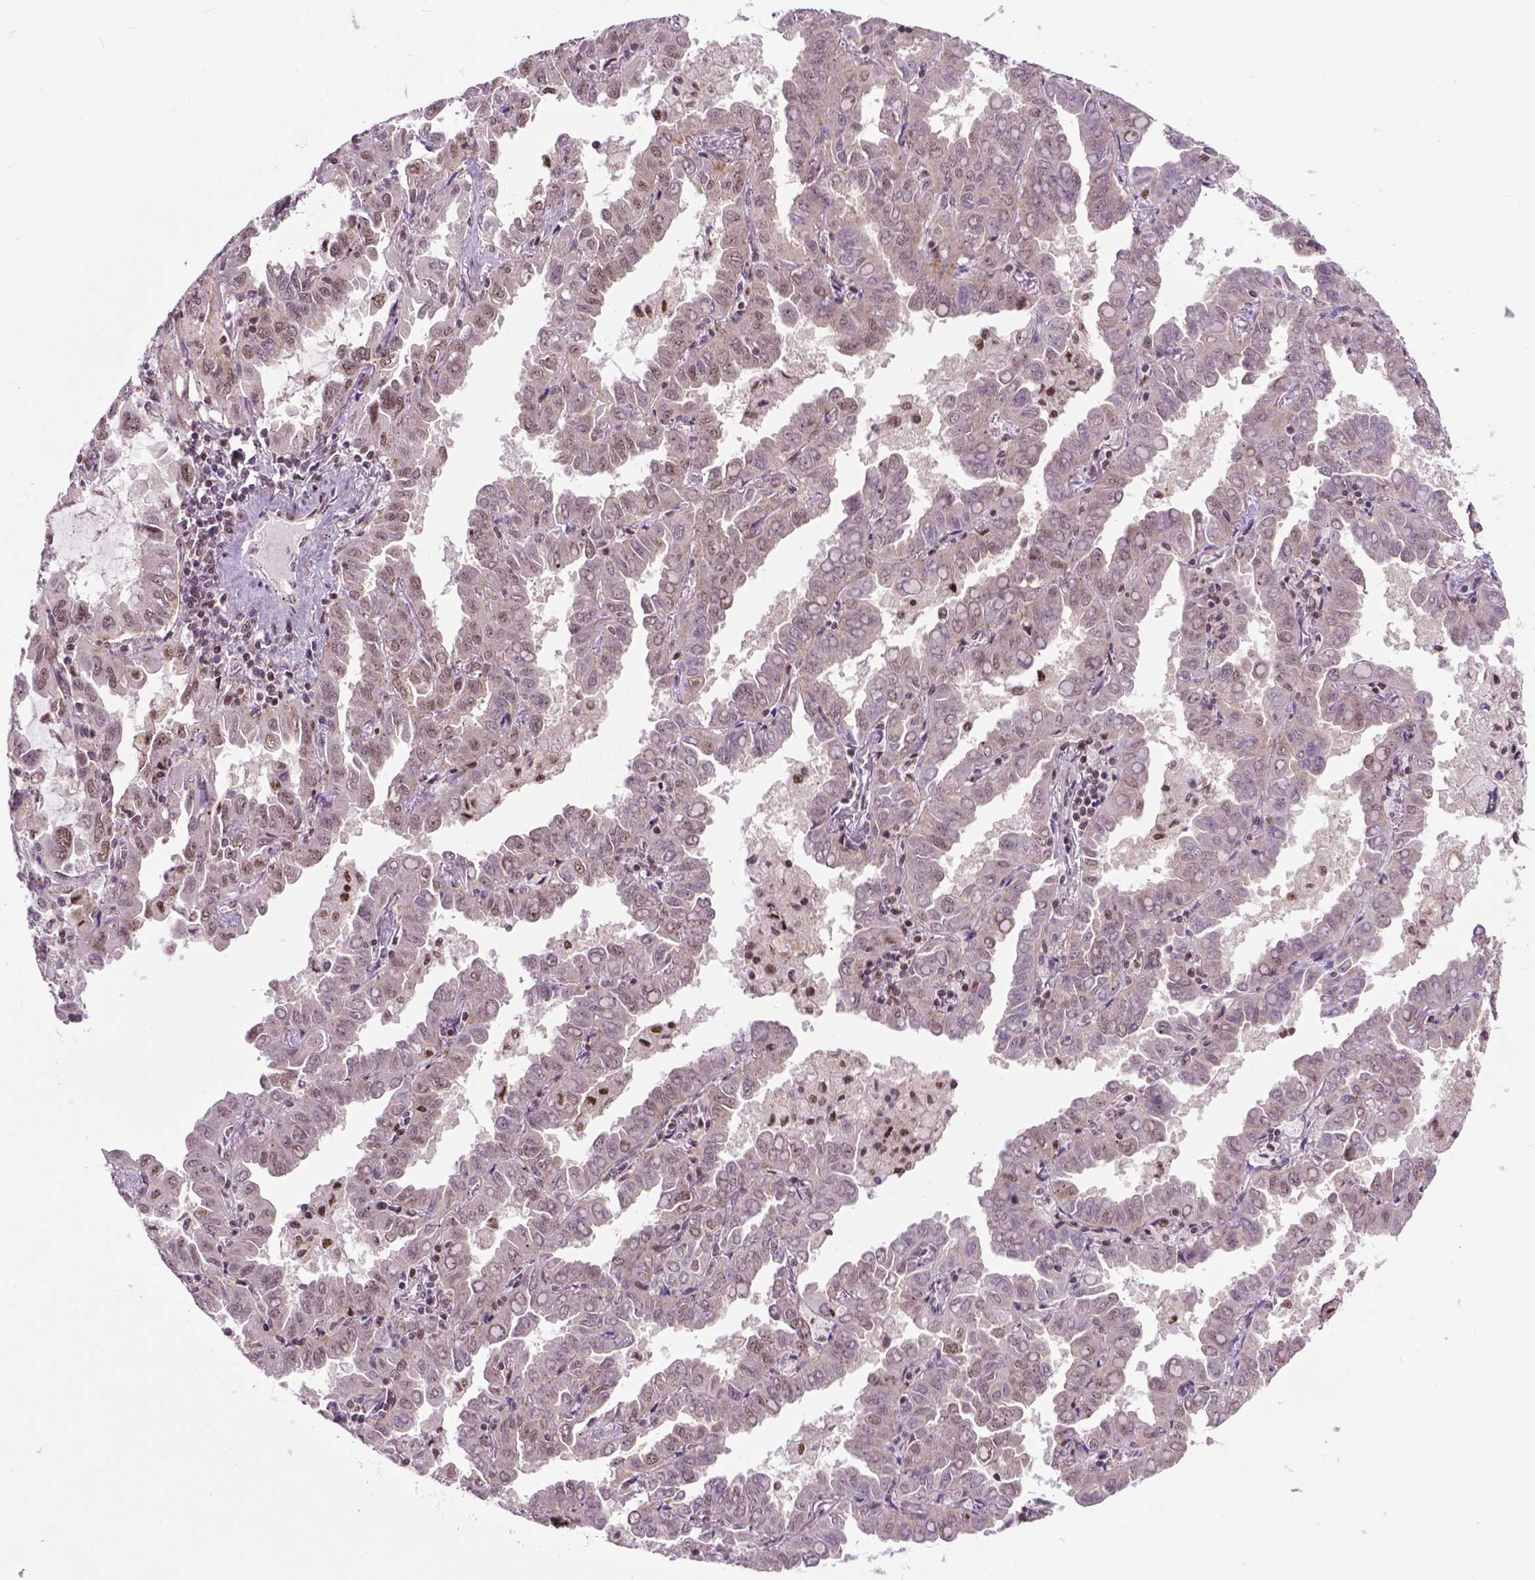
{"staining": {"intensity": "weak", "quantity": "25%-75%", "location": "nuclear"}, "tissue": "lung cancer", "cell_type": "Tumor cells", "image_type": "cancer", "snomed": [{"axis": "morphology", "description": "Adenocarcinoma, NOS"}, {"axis": "topography", "description": "Lung"}], "caption": "Immunohistochemical staining of human lung cancer (adenocarcinoma) demonstrates weak nuclear protein expression in about 25%-75% of tumor cells. (Stains: DAB in brown, nuclei in blue, Microscopy: brightfield microscopy at high magnification).", "gene": "EAF1", "patient": {"sex": "male", "age": 64}}